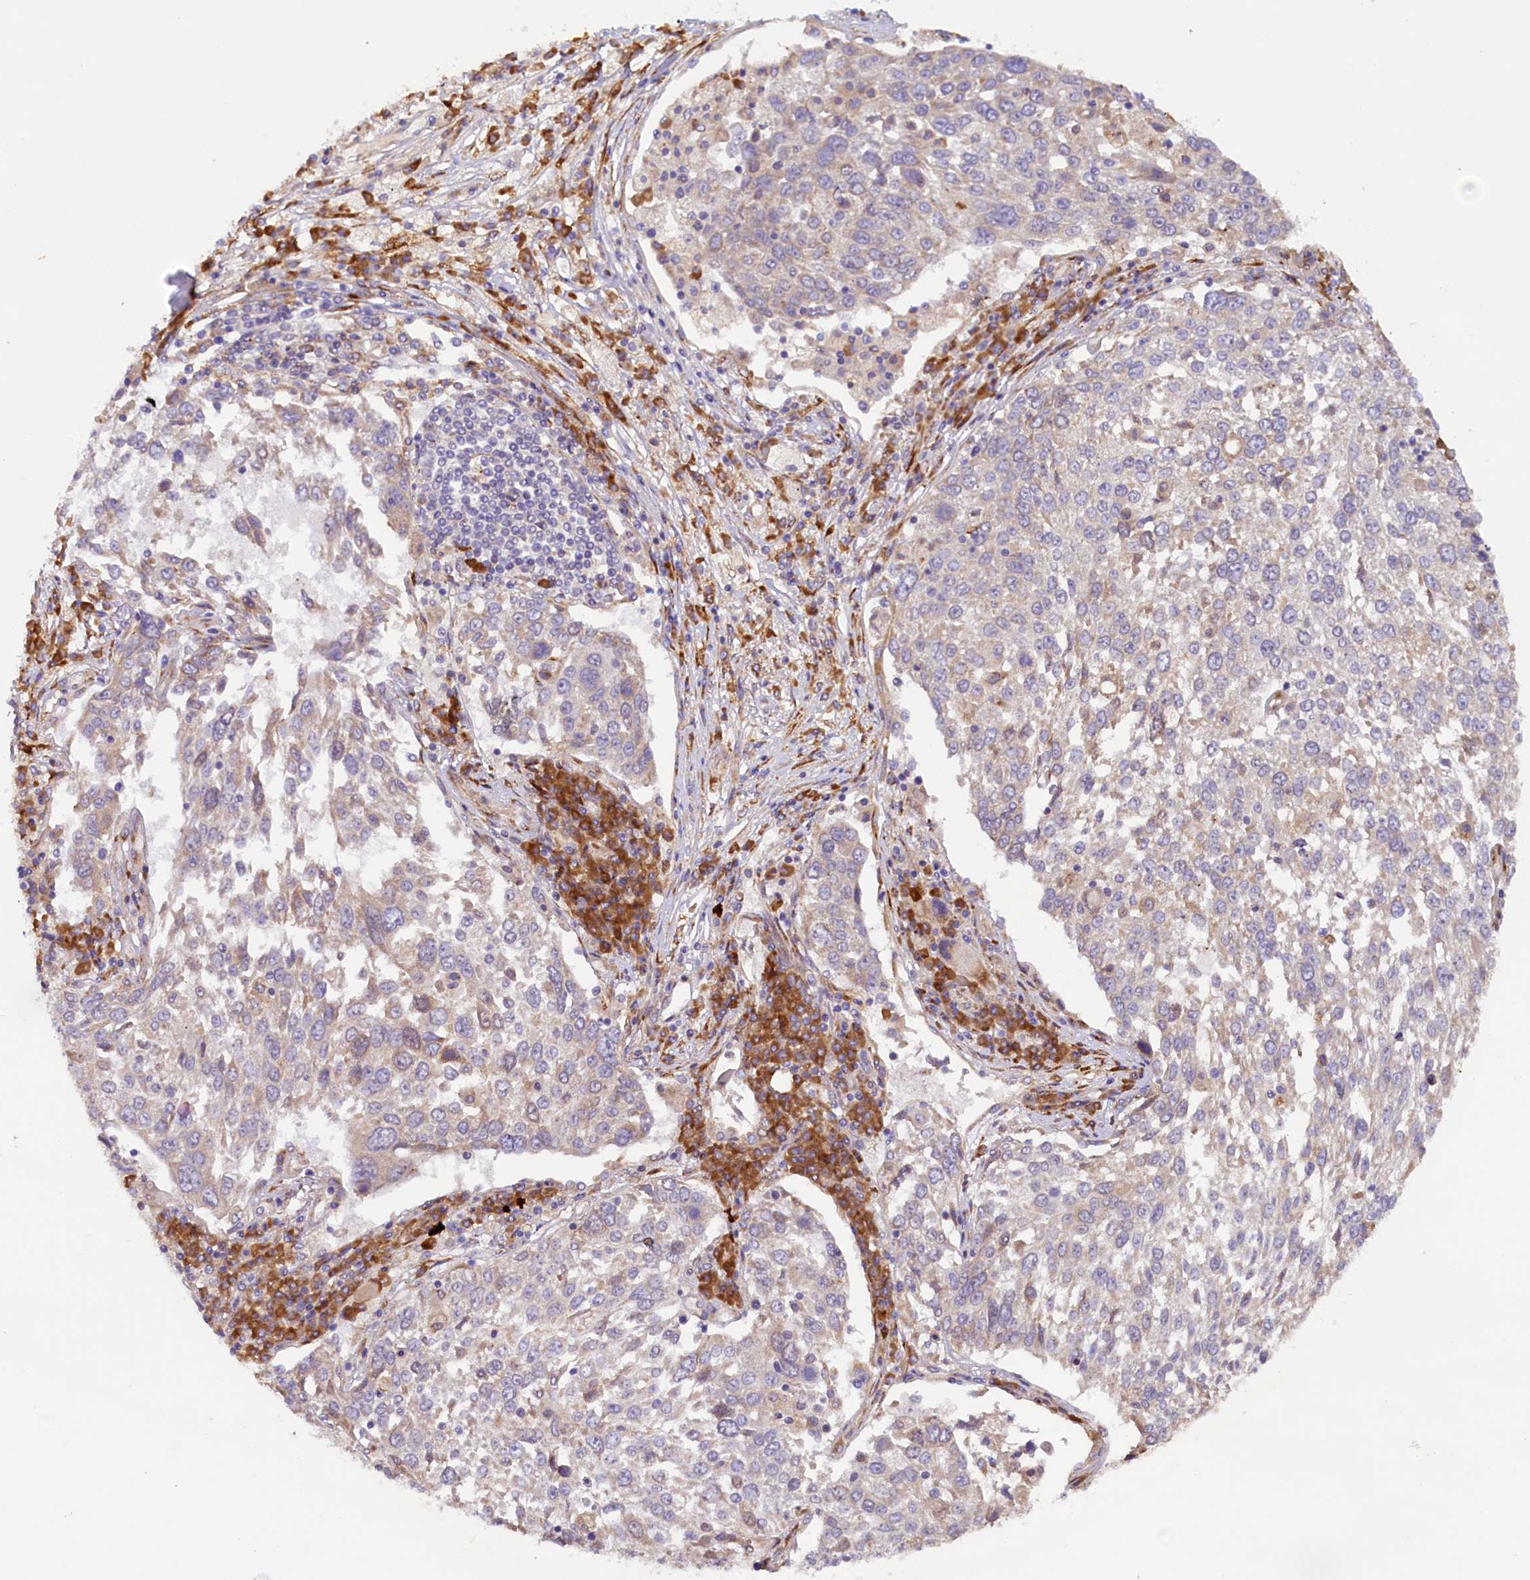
{"staining": {"intensity": "weak", "quantity": "25%-75%", "location": "cytoplasmic/membranous"}, "tissue": "lung cancer", "cell_type": "Tumor cells", "image_type": "cancer", "snomed": [{"axis": "morphology", "description": "Squamous cell carcinoma, NOS"}, {"axis": "topography", "description": "Lung"}], "caption": "Protein staining of lung cancer tissue reveals weak cytoplasmic/membranous staining in about 25%-75% of tumor cells.", "gene": "SSC5D", "patient": {"sex": "male", "age": 65}}